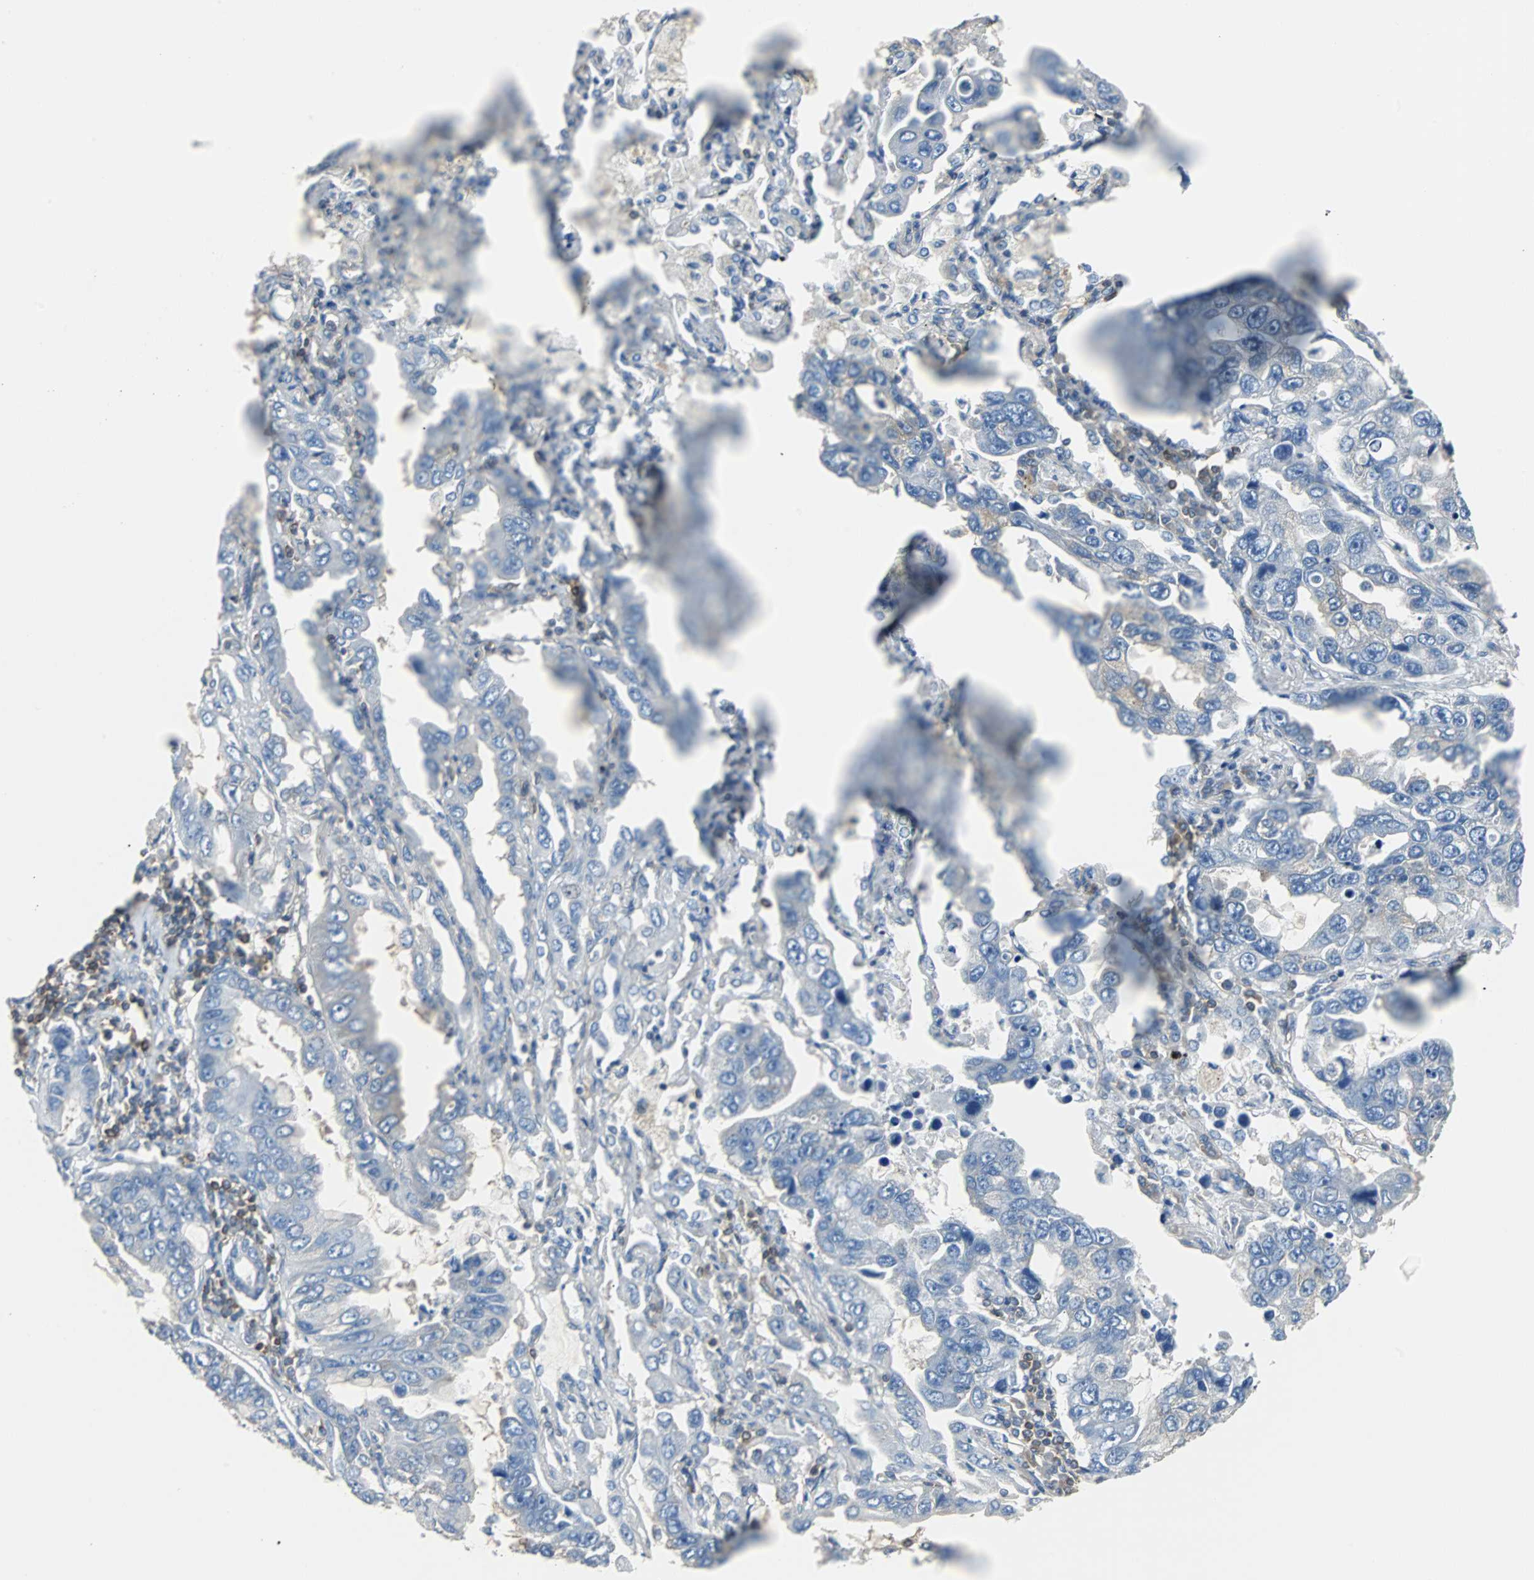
{"staining": {"intensity": "negative", "quantity": "none", "location": "none"}, "tissue": "lung cancer", "cell_type": "Tumor cells", "image_type": "cancer", "snomed": [{"axis": "morphology", "description": "Adenocarcinoma, NOS"}, {"axis": "topography", "description": "Lung"}], "caption": "High power microscopy photomicrograph of an IHC micrograph of lung adenocarcinoma, revealing no significant positivity in tumor cells.", "gene": "TSC22D4", "patient": {"sex": "male", "age": 64}}